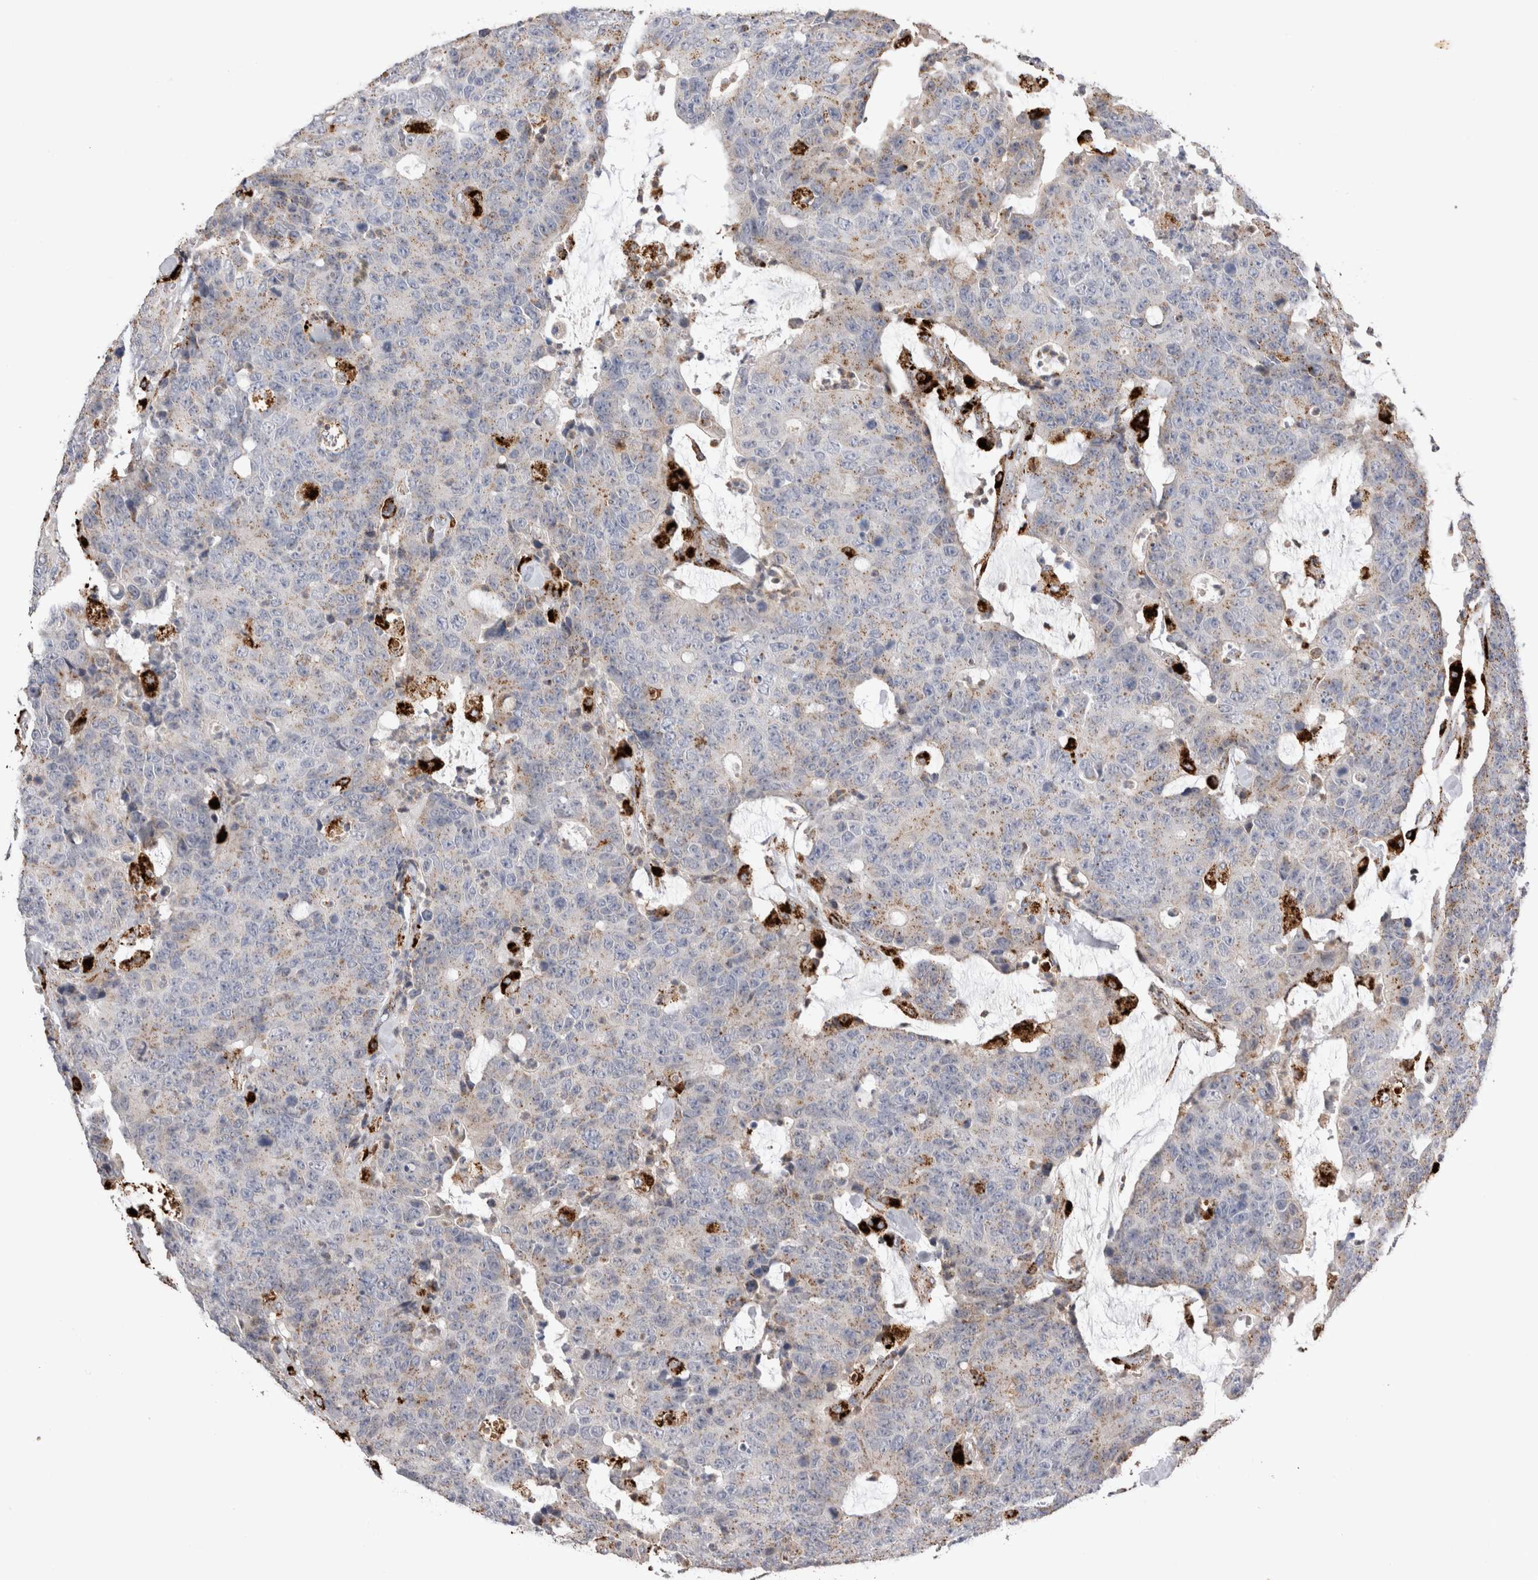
{"staining": {"intensity": "weak", "quantity": "25%-75%", "location": "cytoplasmic/membranous"}, "tissue": "colorectal cancer", "cell_type": "Tumor cells", "image_type": "cancer", "snomed": [{"axis": "morphology", "description": "Adenocarcinoma, NOS"}, {"axis": "topography", "description": "Colon"}], "caption": "Immunohistochemistry (DAB) staining of adenocarcinoma (colorectal) demonstrates weak cytoplasmic/membranous protein expression in about 25%-75% of tumor cells.", "gene": "CTSA", "patient": {"sex": "female", "age": 86}}